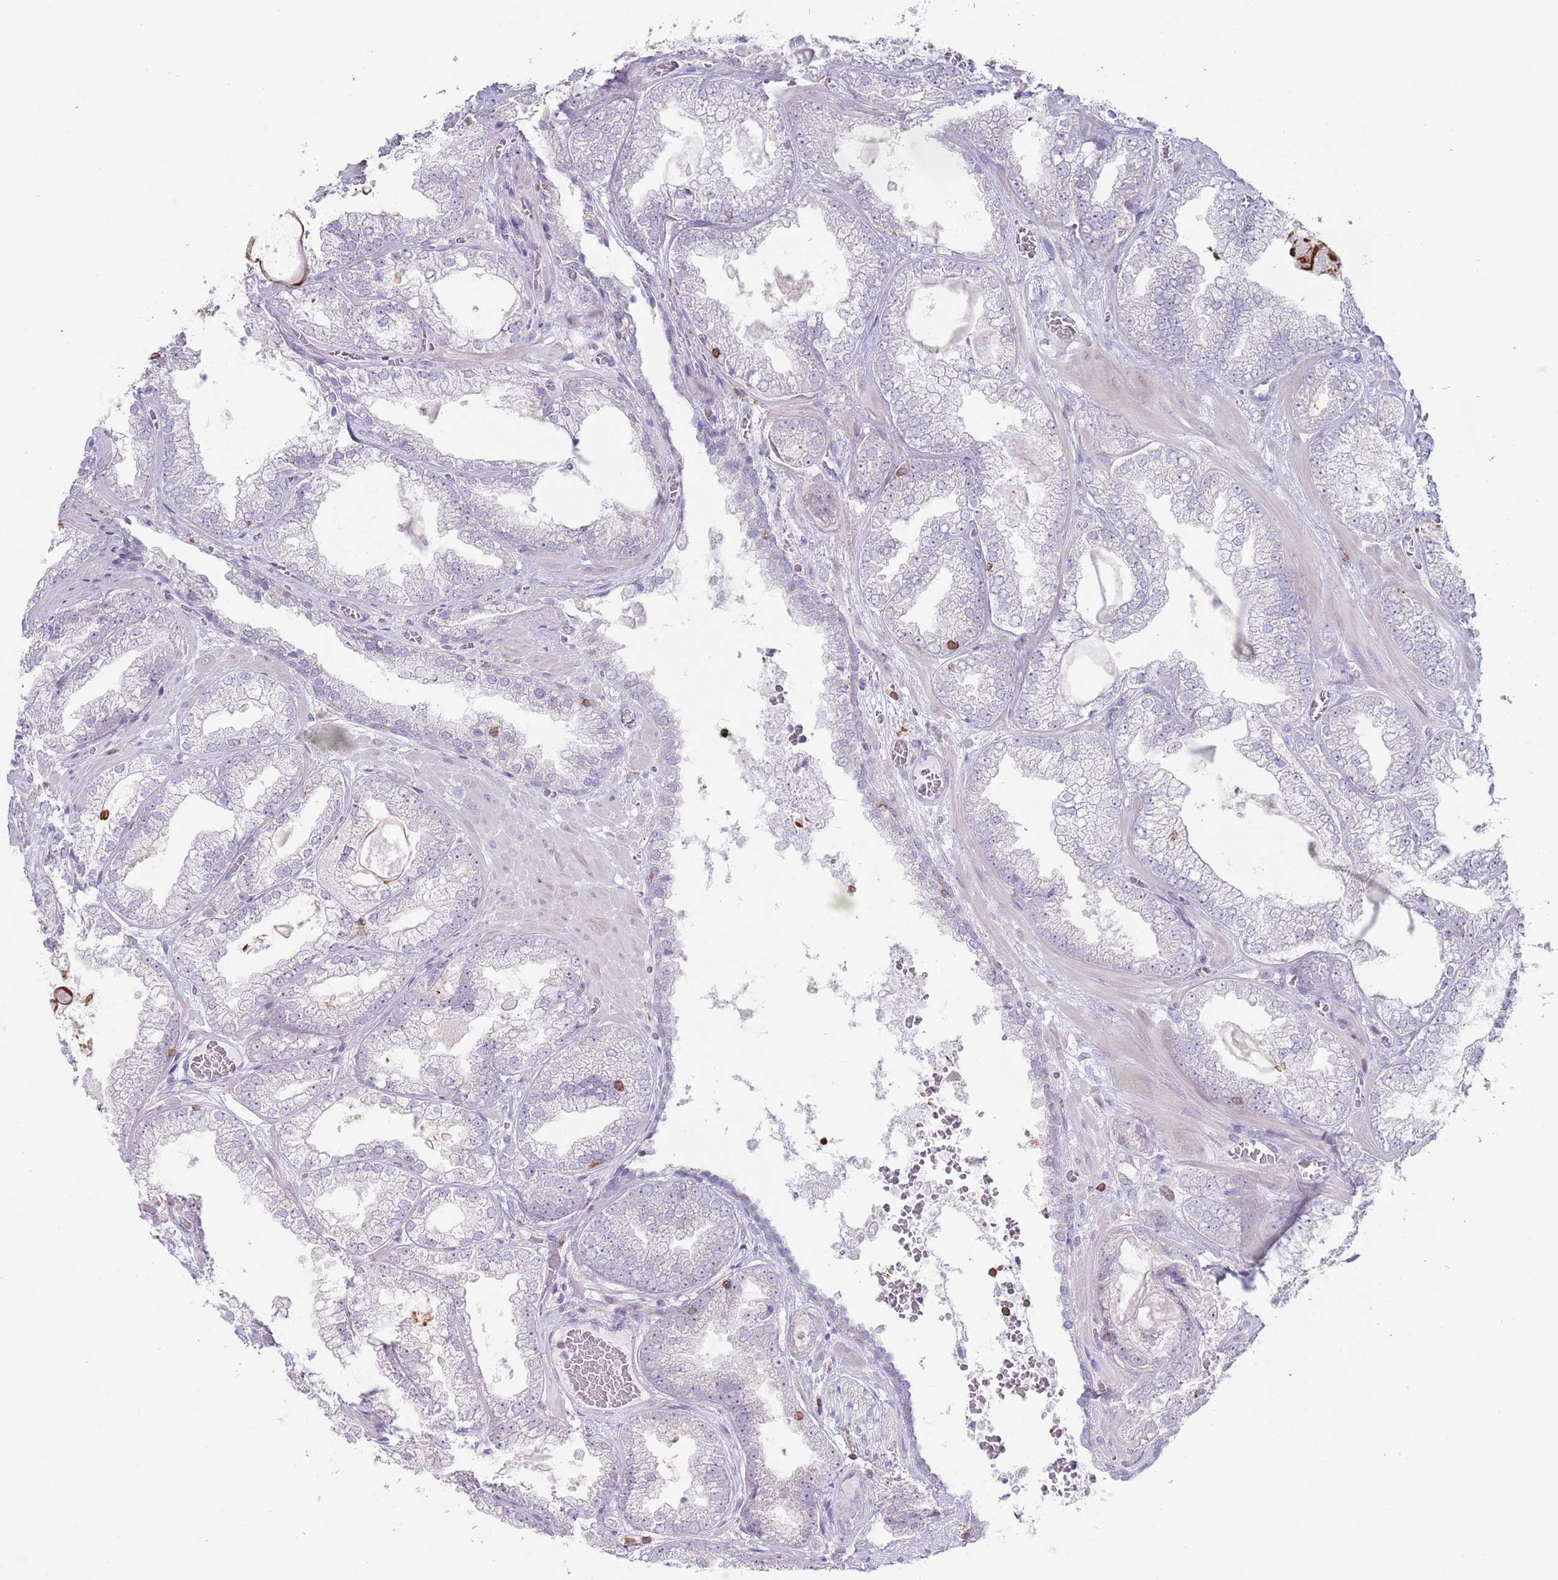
{"staining": {"intensity": "negative", "quantity": "none", "location": "none"}, "tissue": "prostate cancer", "cell_type": "Tumor cells", "image_type": "cancer", "snomed": [{"axis": "morphology", "description": "Adenocarcinoma, Low grade"}, {"axis": "topography", "description": "Prostate"}], "caption": "This is an immunohistochemistry image of prostate adenocarcinoma (low-grade). There is no positivity in tumor cells.", "gene": "LPXN", "patient": {"sex": "male", "age": 57}}